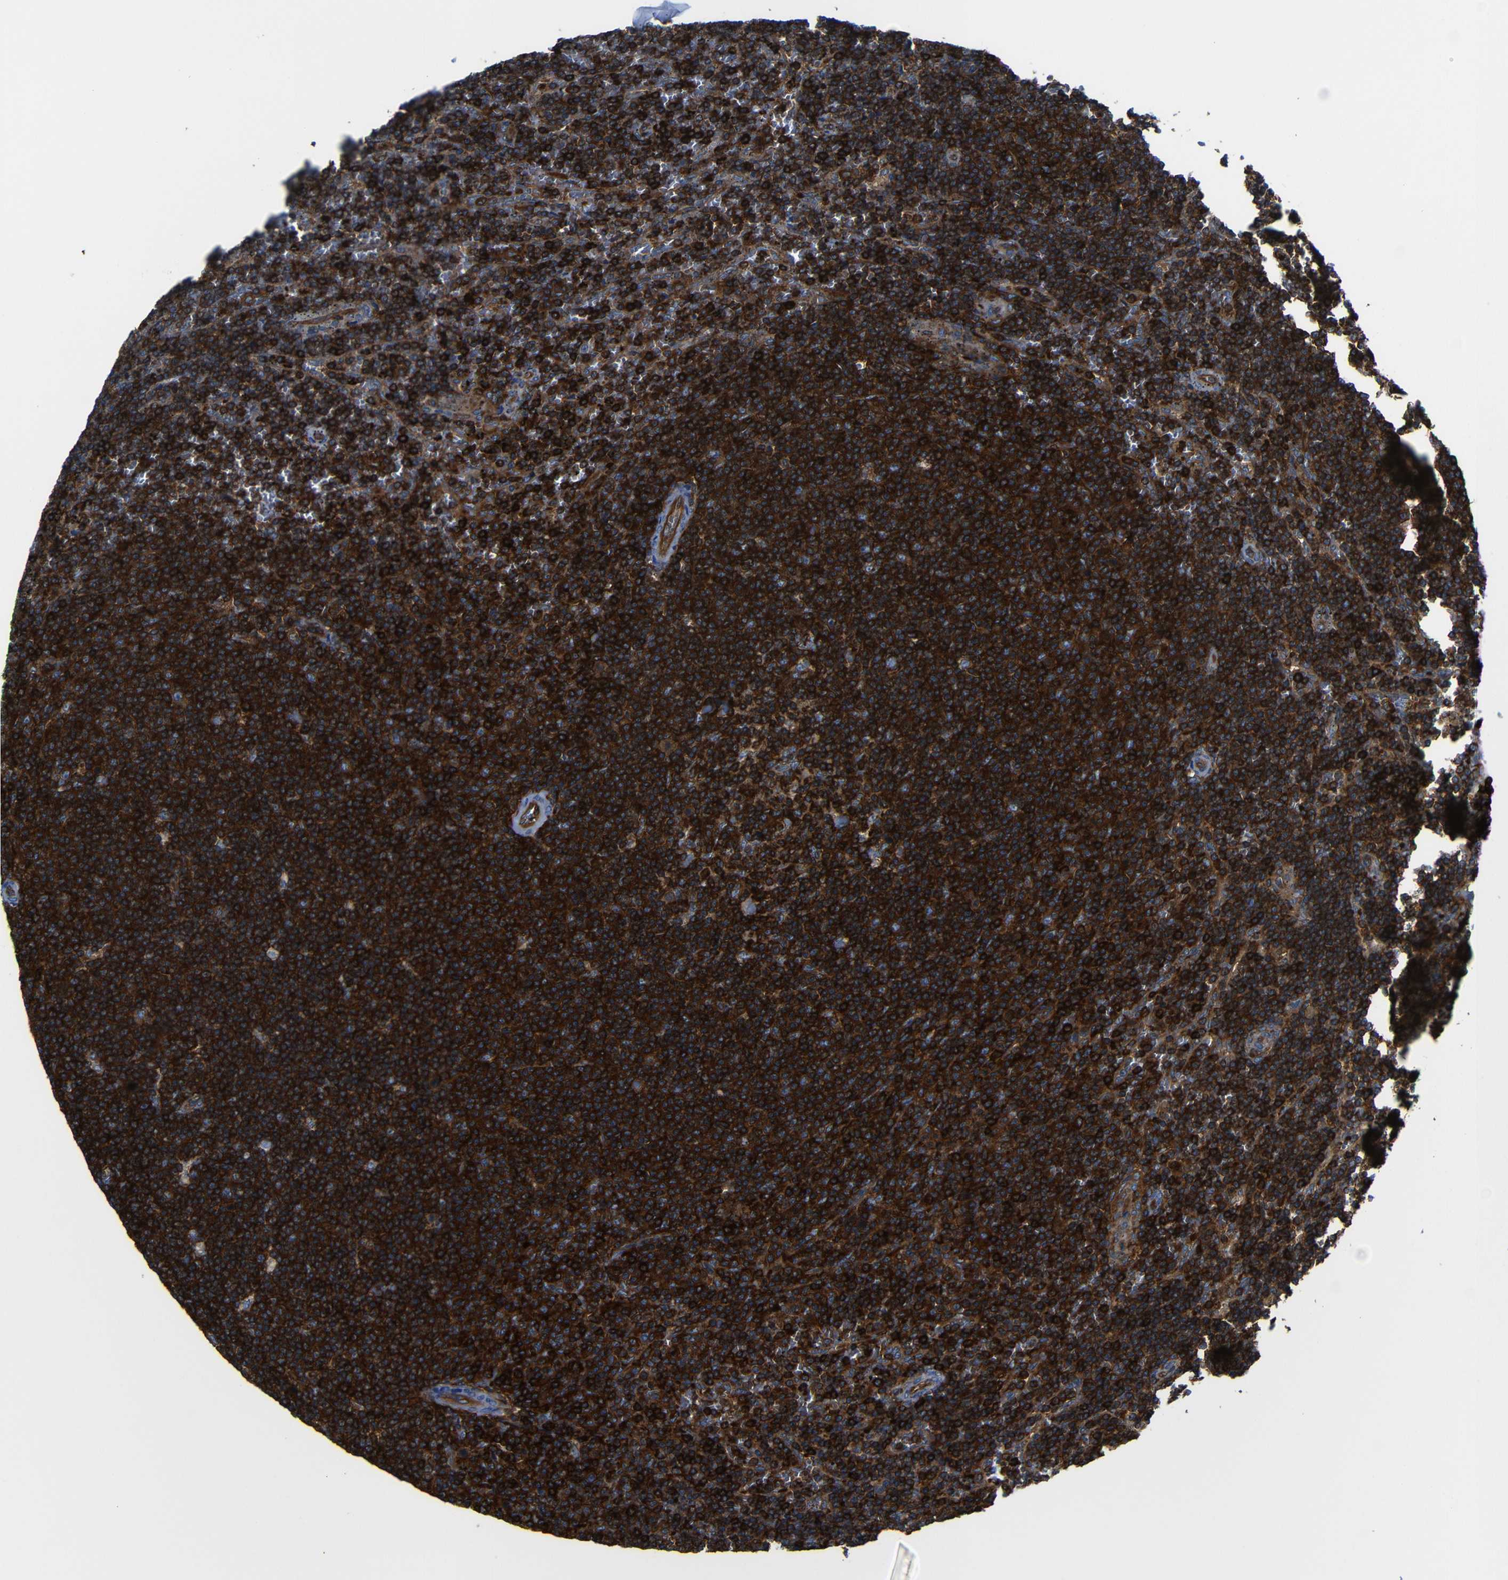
{"staining": {"intensity": "strong", "quantity": ">75%", "location": "cytoplasmic/membranous"}, "tissue": "lymphoma", "cell_type": "Tumor cells", "image_type": "cancer", "snomed": [{"axis": "morphology", "description": "Malignant lymphoma, non-Hodgkin's type, Low grade"}, {"axis": "topography", "description": "Spleen"}], "caption": "Protein expression analysis of lymphoma demonstrates strong cytoplasmic/membranous expression in approximately >75% of tumor cells. The staining was performed using DAB, with brown indicating positive protein expression. Nuclei are stained blue with hematoxylin.", "gene": "ARHGEF1", "patient": {"sex": "female", "age": 50}}